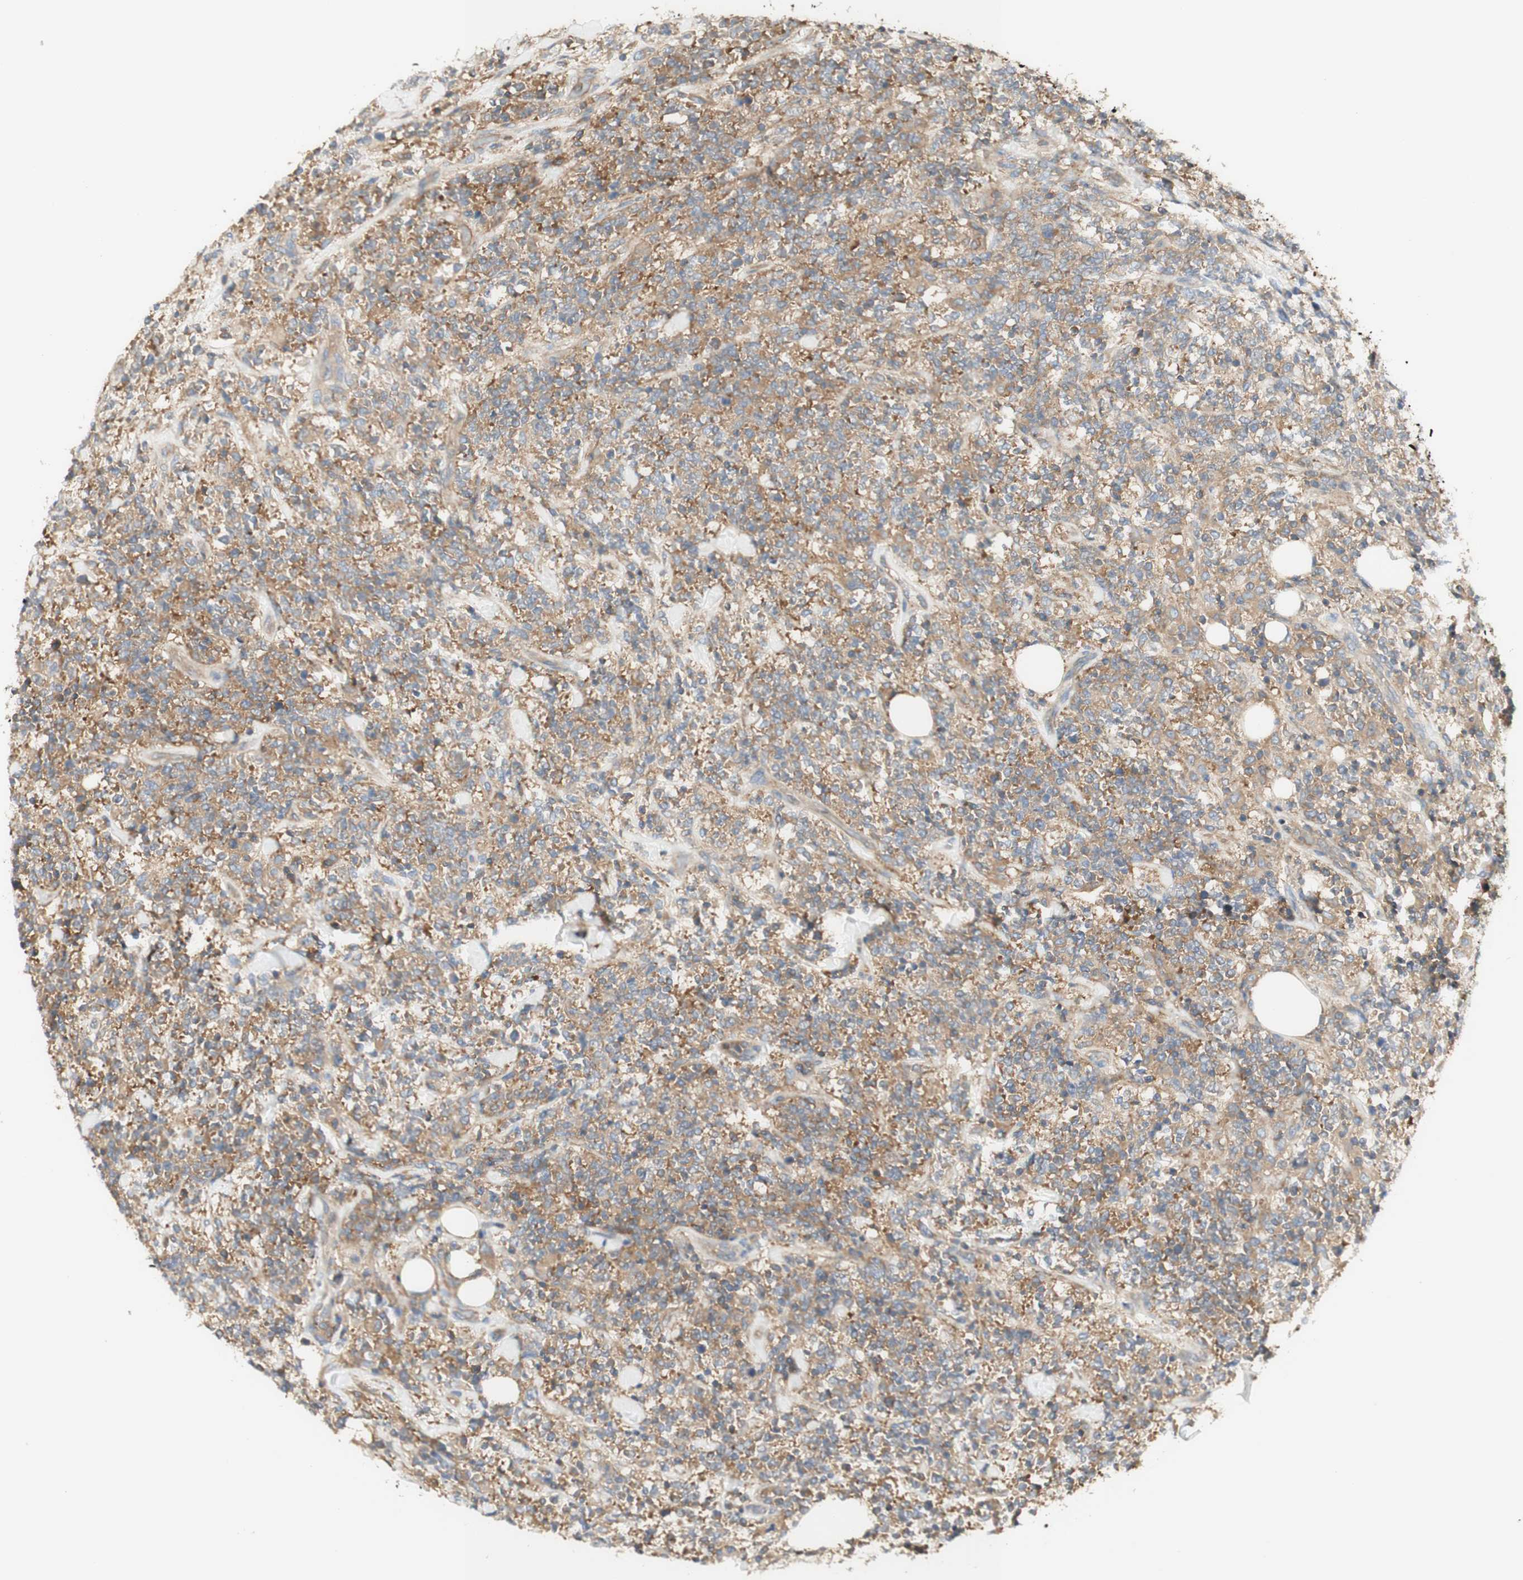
{"staining": {"intensity": "moderate", "quantity": ">75%", "location": "cytoplasmic/membranous"}, "tissue": "lymphoma", "cell_type": "Tumor cells", "image_type": "cancer", "snomed": [{"axis": "morphology", "description": "Malignant lymphoma, non-Hodgkin's type, High grade"}, {"axis": "topography", "description": "Soft tissue"}], "caption": "The immunohistochemical stain highlights moderate cytoplasmic/membranous expression in tumor cells of lymphoma tissue.", "gene": "IKBKG", "patient": {"sex": "male", "age": 18}}